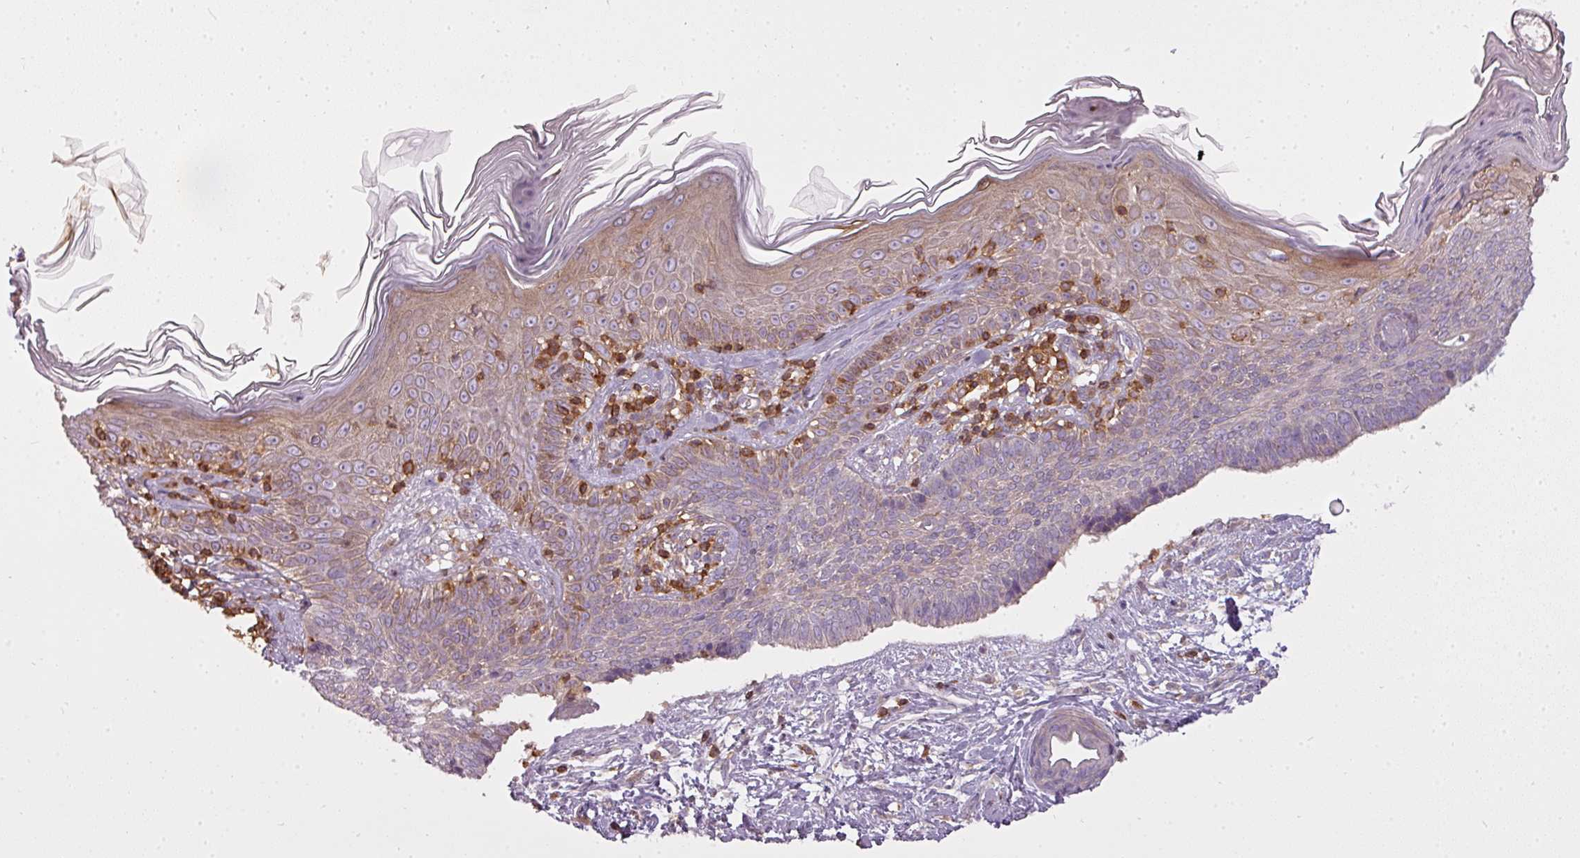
{"staining": {"intensity": "negative", "quantity": "none", "location": "none"}, "tissue": "skin cancer", "cell_type": "Tumor cells", "image_type": "cancer", "snomed": [{"axis": "morphology", "description": "Basal cell carcinoma"}, {"axis": "topography", "description": "Skin"}], "caption": "Micrograph shows no significant protein staining in tumor cells of skin cancer (basal cell carcinoma). (Brightfield microscopy of DAB (3,3'-diaminobenzidine) IHC at high magnification).", "gene": "STK4", "patient": {"sex": "male", "age": 73}}